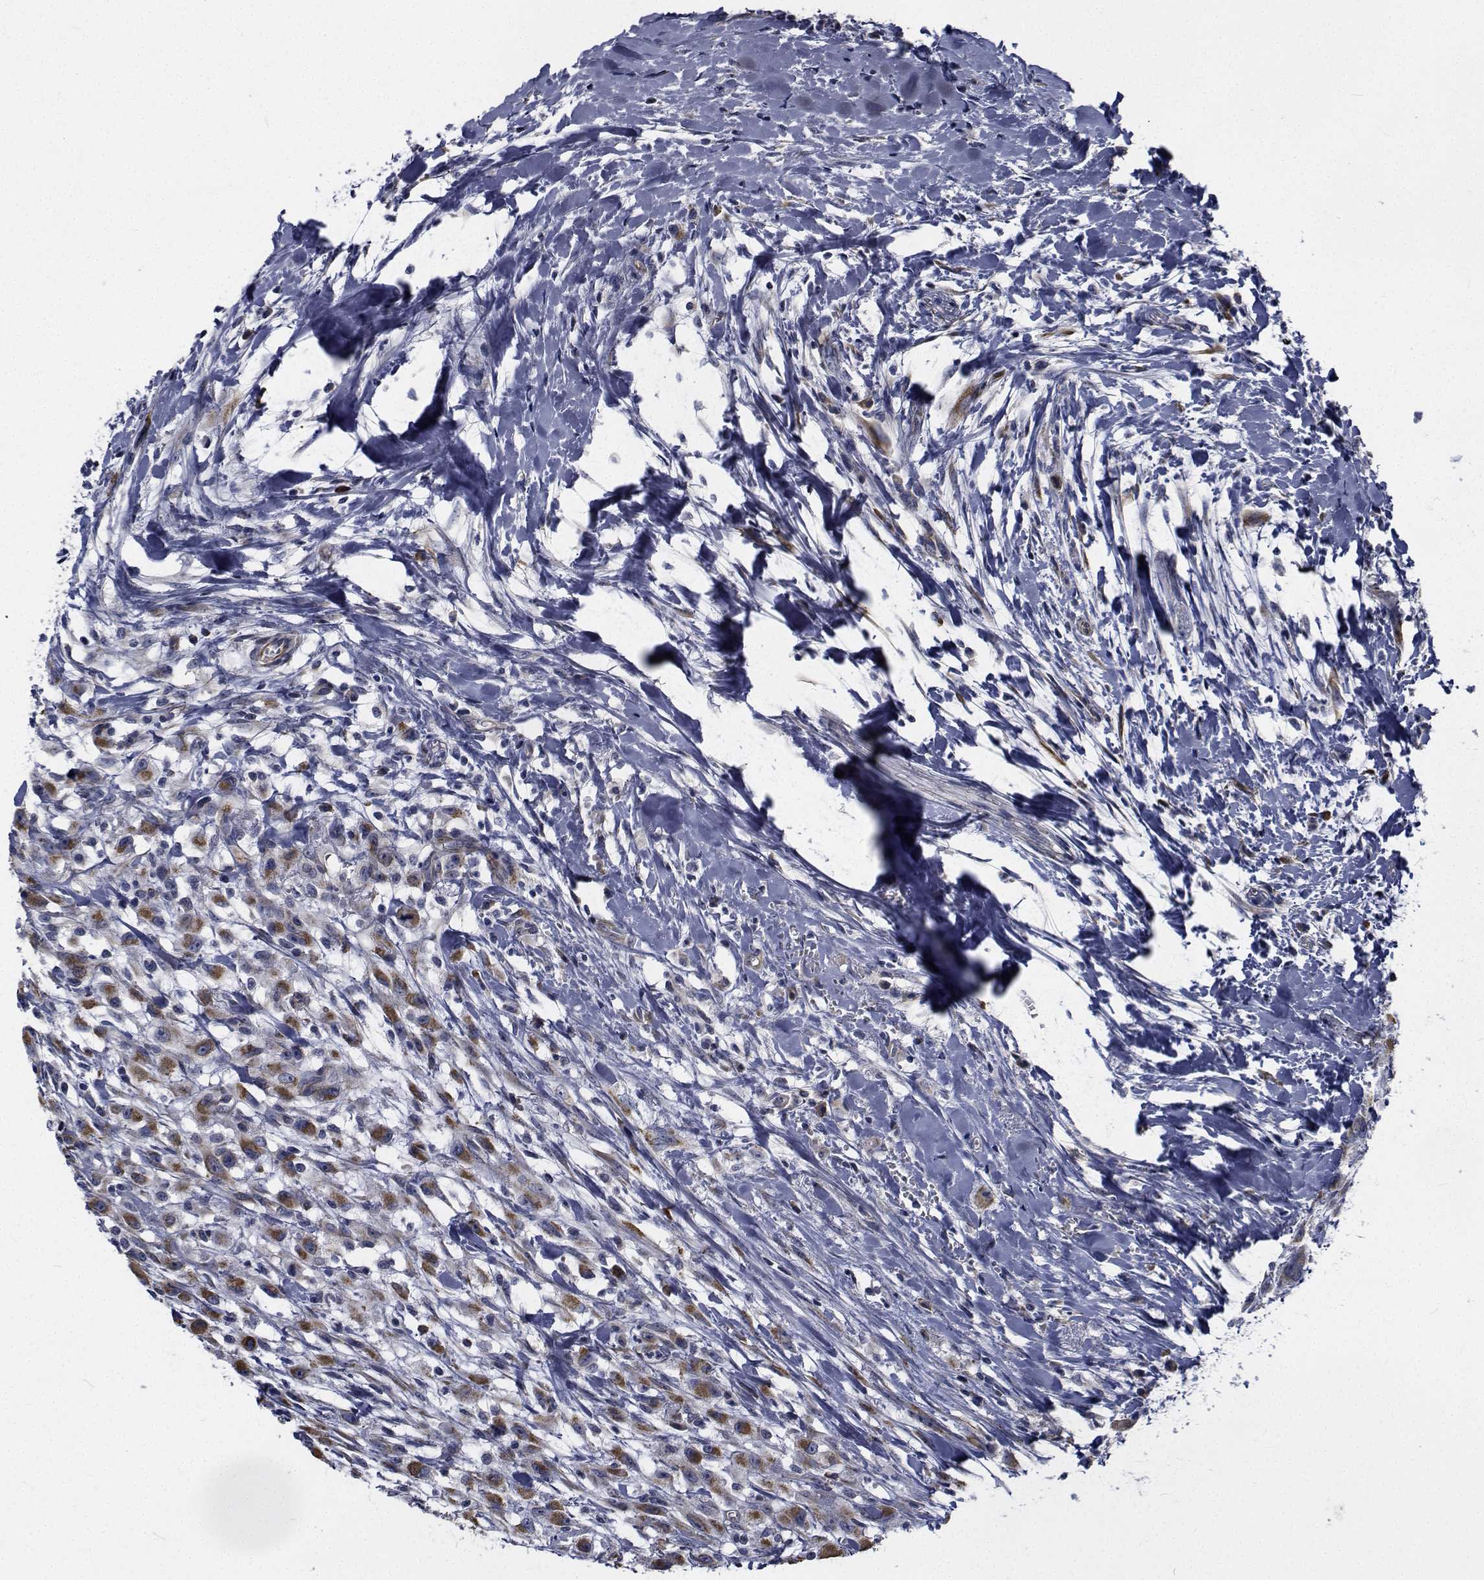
{"staining": {"intensity": "moderate", "quantity": ">75%", "location": "cytoplasmic/membranous"}, "tissue": "head and neck cancer", "cell_type": "Tumor cells", "image_type": "cancer", "snomed": [{"axis": "morphology", "description": "Squamous cell carcinoma, NOS"}, {"axis": "morphology", "description": "Squamous cell carcinoma, metastatic, NOS"}, {"axis": "topography", "description": "Oral tissue"}, {"axis": "topography", "description": "Head-Neck"}], "caption": "A brown stain highlights moderate cytoplasmic/membranous expression of a protein in metastatic squamous cell carcinoma (head and neck) tumor cells.", "gene": "TTBK1", "patient": {"sex": "female", "age": 85}}